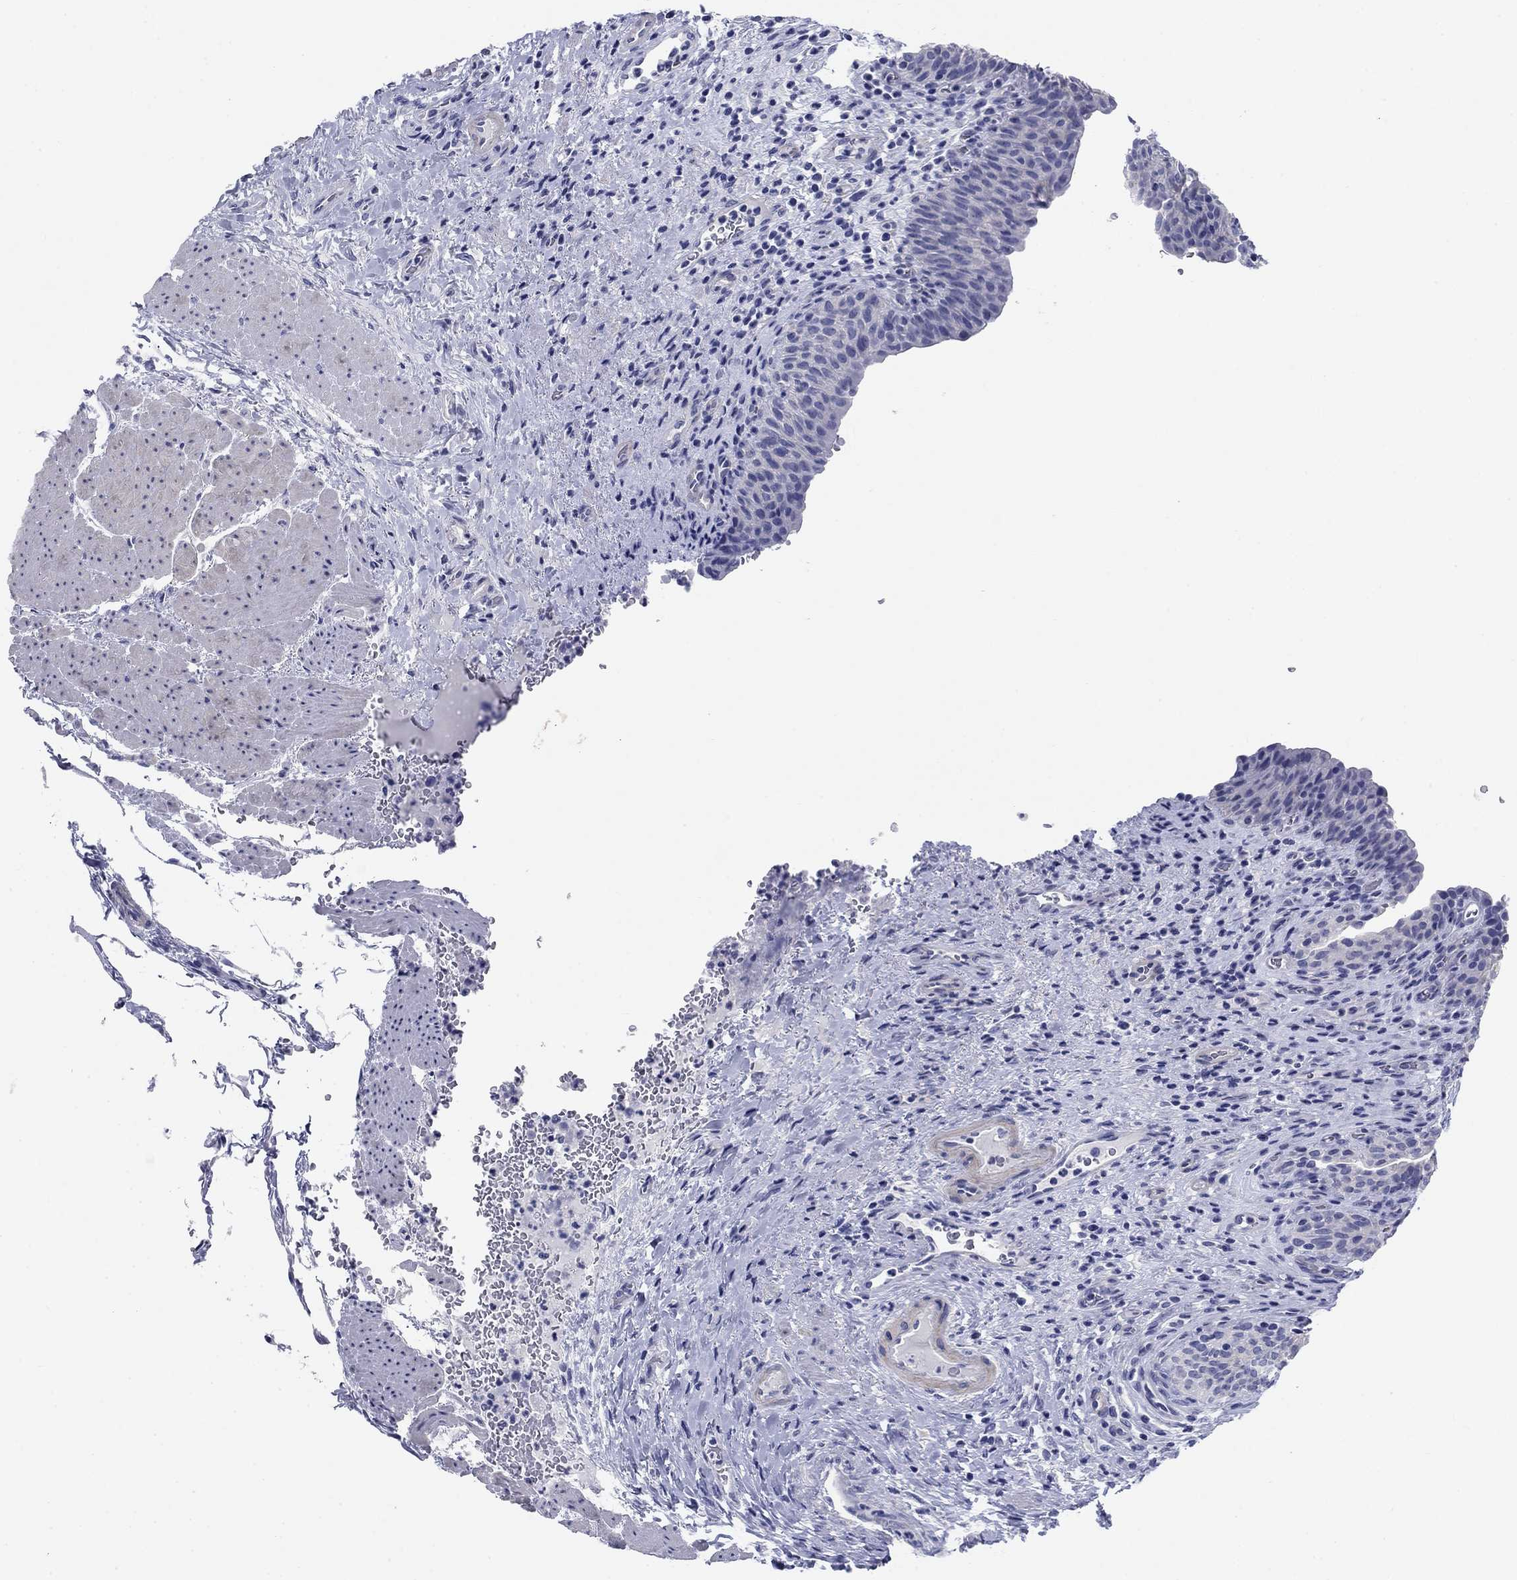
{"staining": {"intensity": "negative", "quantity": "none", "location": "none"}, "tissue": "urinary bladder", "cell_type": "Urothelial cells", "image_type": "normal", "snomed": [{"axis": "morphology", "description": "Normal tissue, NOS"}, {"axis": "topography", "description": "Urinary bladder"}], "caption": "High magnification brightfield microscopy of normal urinary bladder stained with DAB (brown) and counterstained with hematoxylin (blue): urothelial cells show no significant staining. (DAB immunohistochemistry with hematoxylin counter stain).", "gene": "PRKCG", "patient": {"sex": "male", "age": 66}}